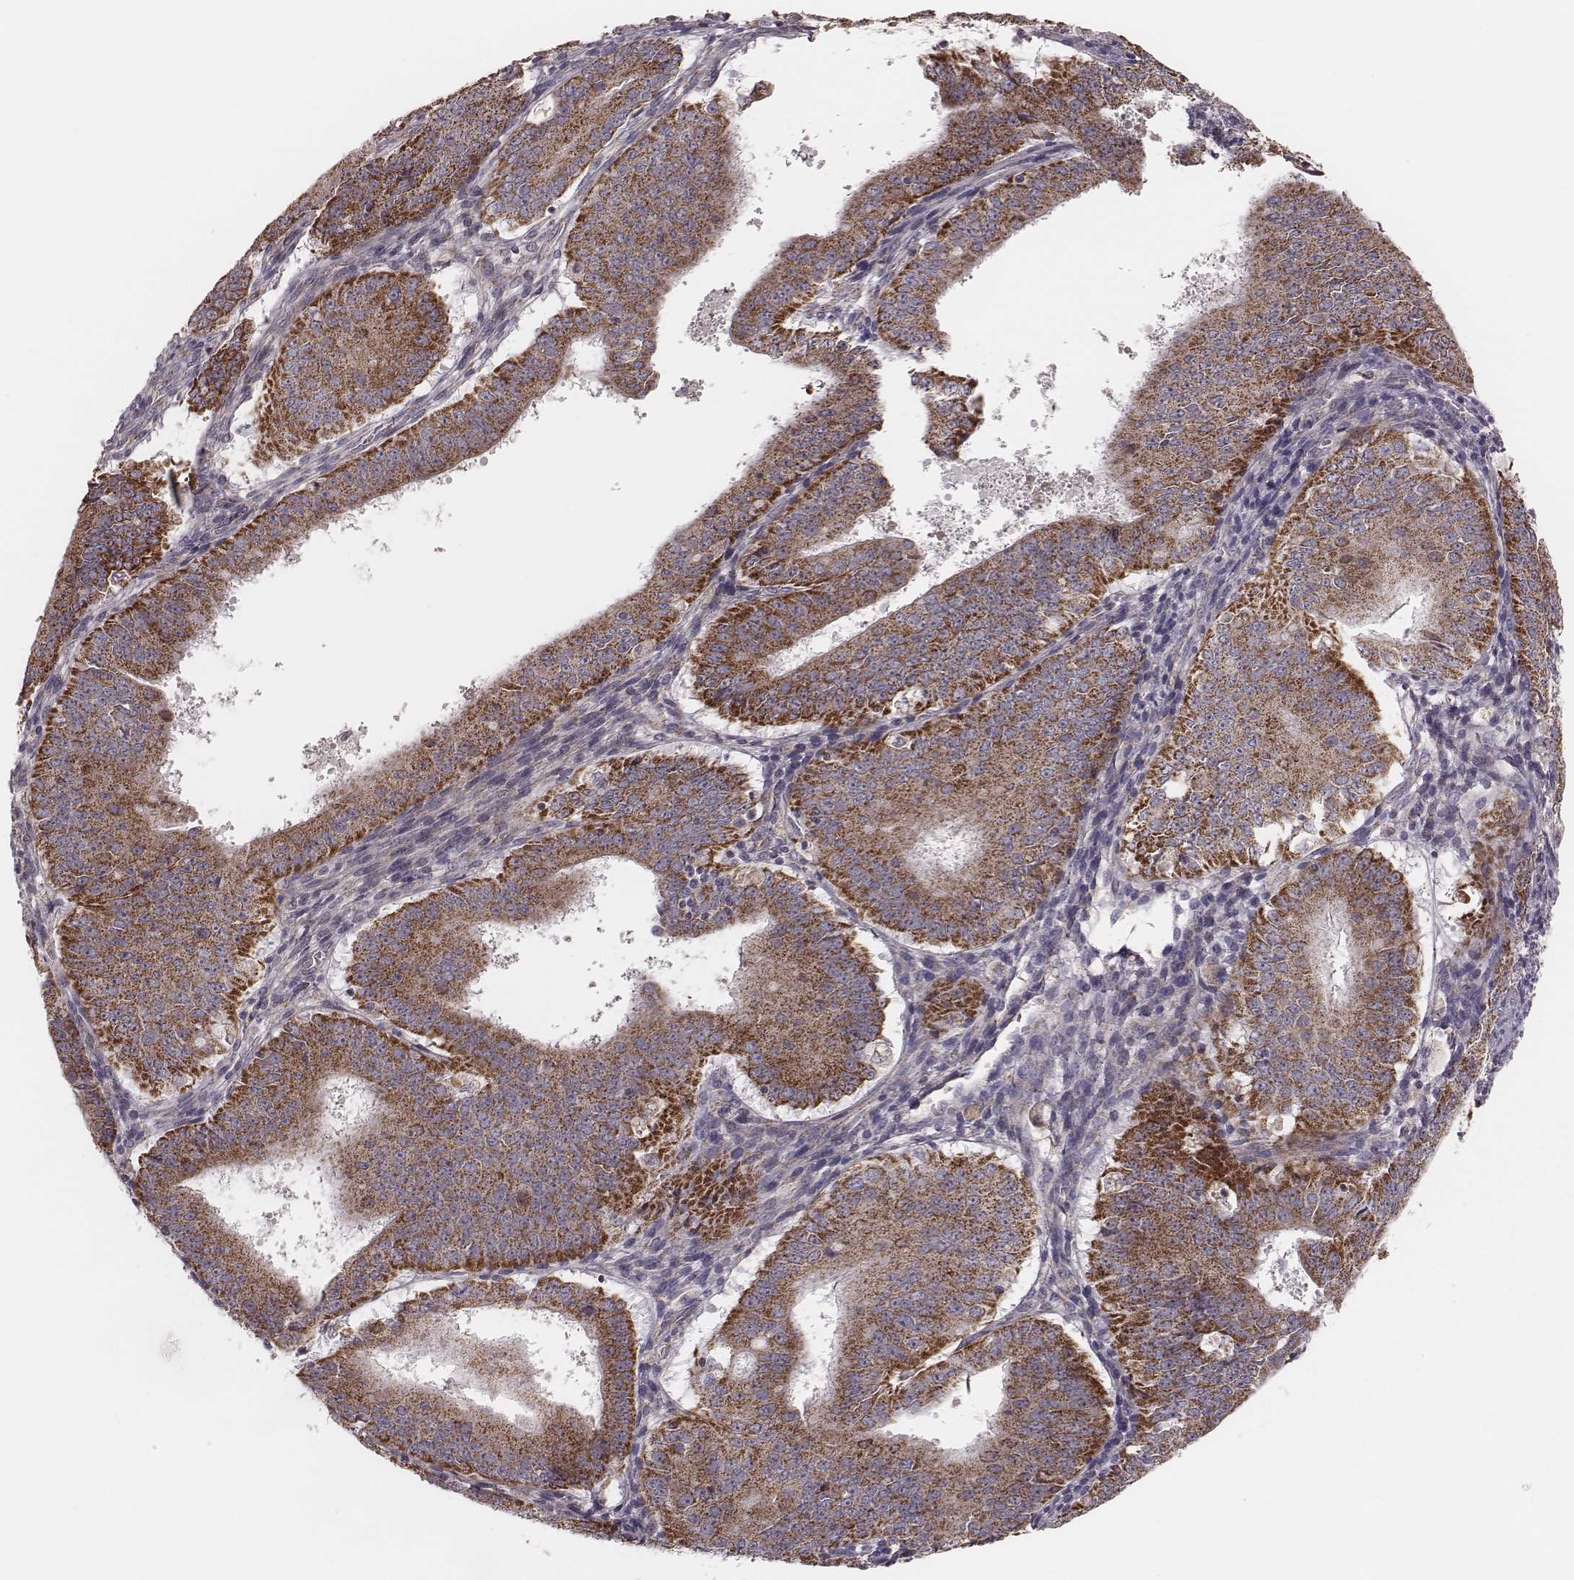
{"staining": {"intensity": "strong", "quantity": ">75%", "location": "cytoplasmic/membranous"}, "tissue": "ovarian cancer", "cell_type": "Tumor cells", "image_type": "cancer", "snomed": [{"axis": "morphology", "description": "Carcinoma, endometroid"}, {"axis": "topography", "description": "Ovary"}], "caption": "DAB immunohistochemical staining of human ovarian cancer displays strong cytoplasmic/membranous protein staining in approximately >75% of tumor cells. Using DAB (brown) and hematoxylin (blue) stains, captured at high magnification using brightfield microscopy.", "gene": "MRPS27", "patient": {"sex": "female", "age": 42}}